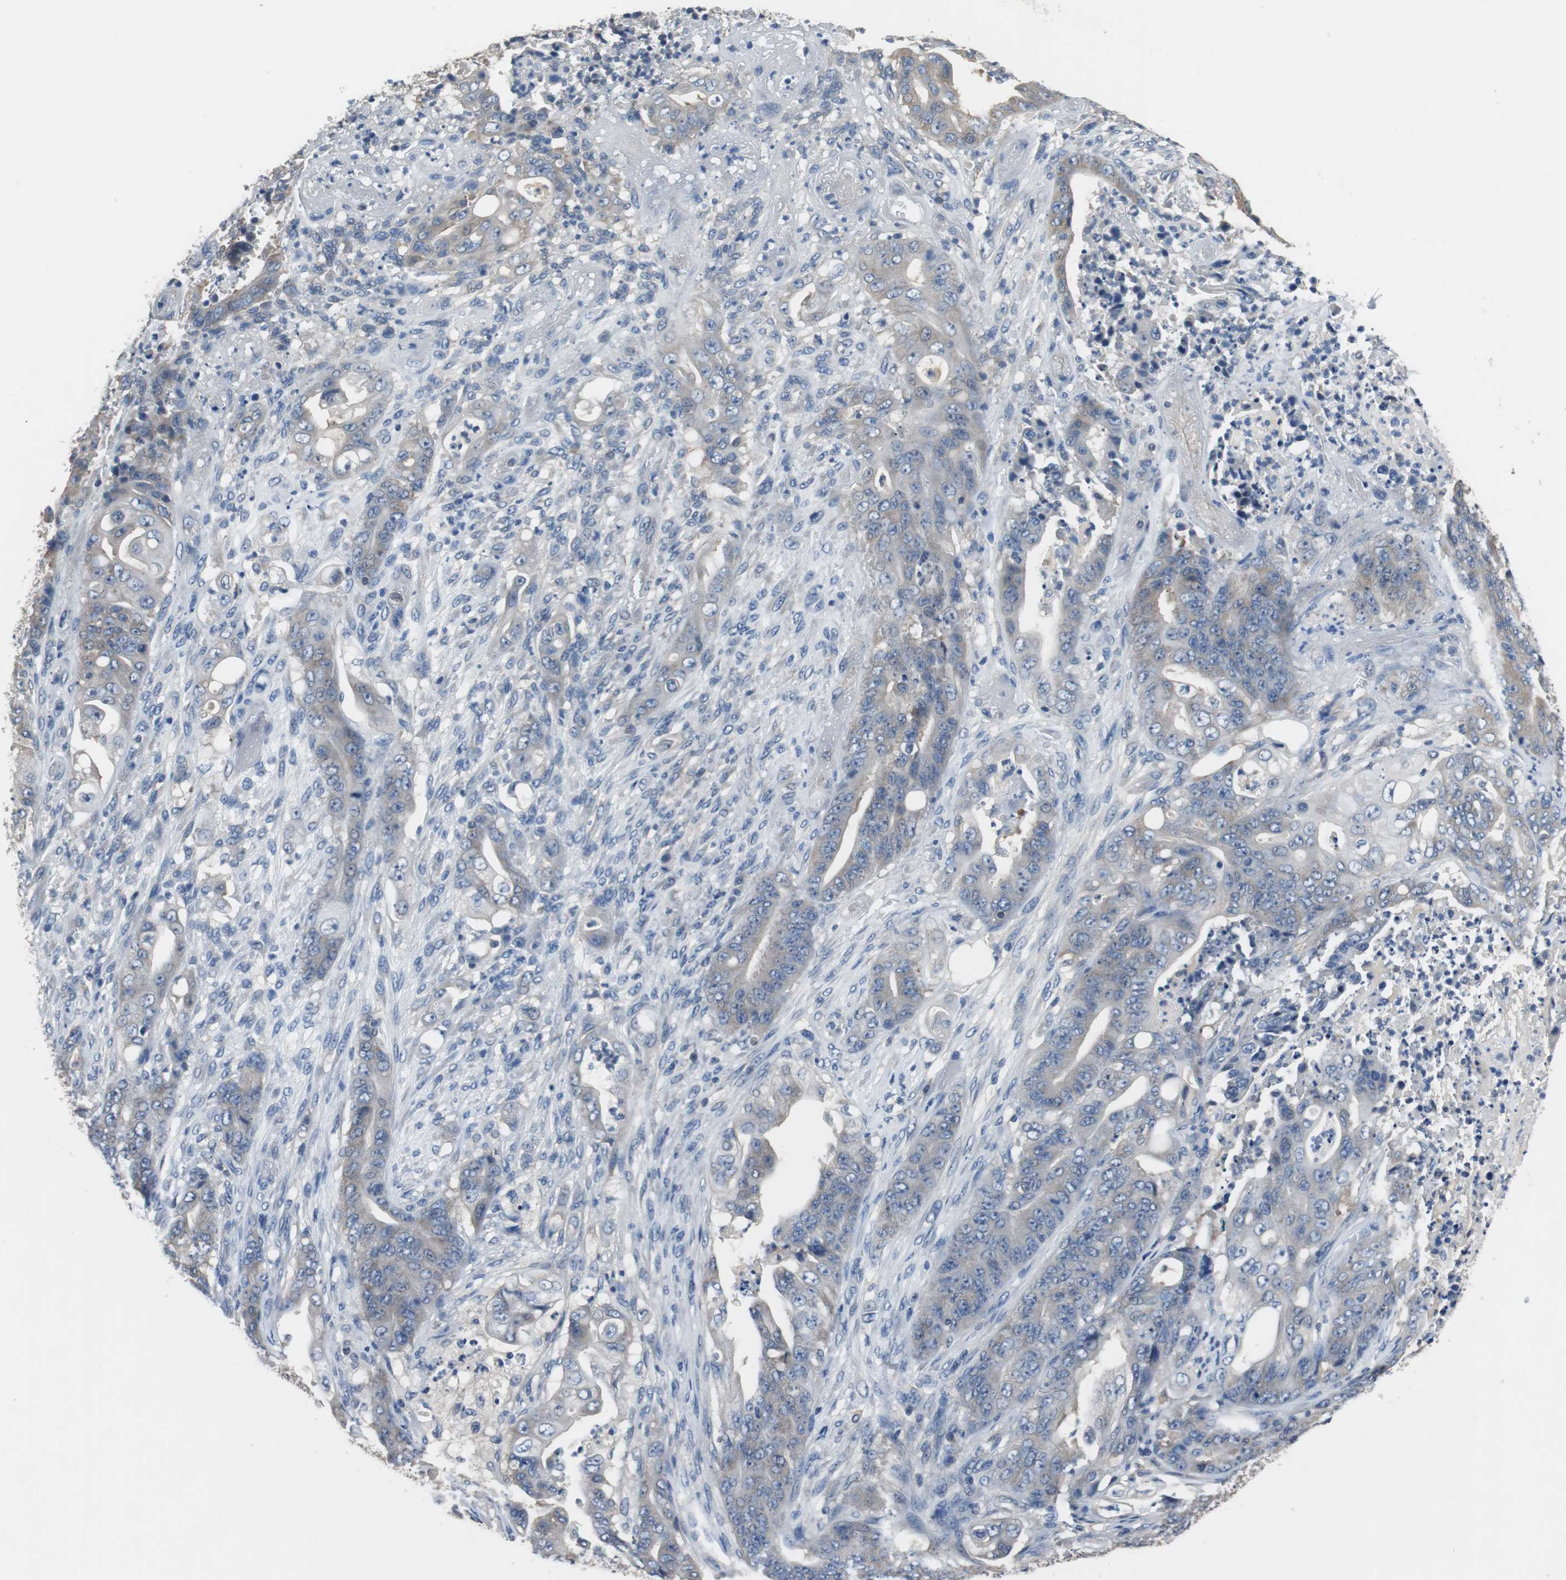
{"staining": {"intensity": "weak", "quantity": "<25%", "location": "cytoplasmic/membranous"}, "tissue": "stomach cancer", "cell_type": "Tumor cells", "image_type": "cancer", "snomed": [{"axis": "morphology", "description": "Adenocarcinoma, NOS"}, {"axis": "topography", "description": "Stomach"}], "caption": "High magnification brightfield microscopy of adenocarcinoma (stomach) stained with DAB (brown) and counterstained with hematoxylin (blue): tumor cells show no significant positivity.", "gene": "PRKCA", "patient": {"sex": "female", "age": 73}}